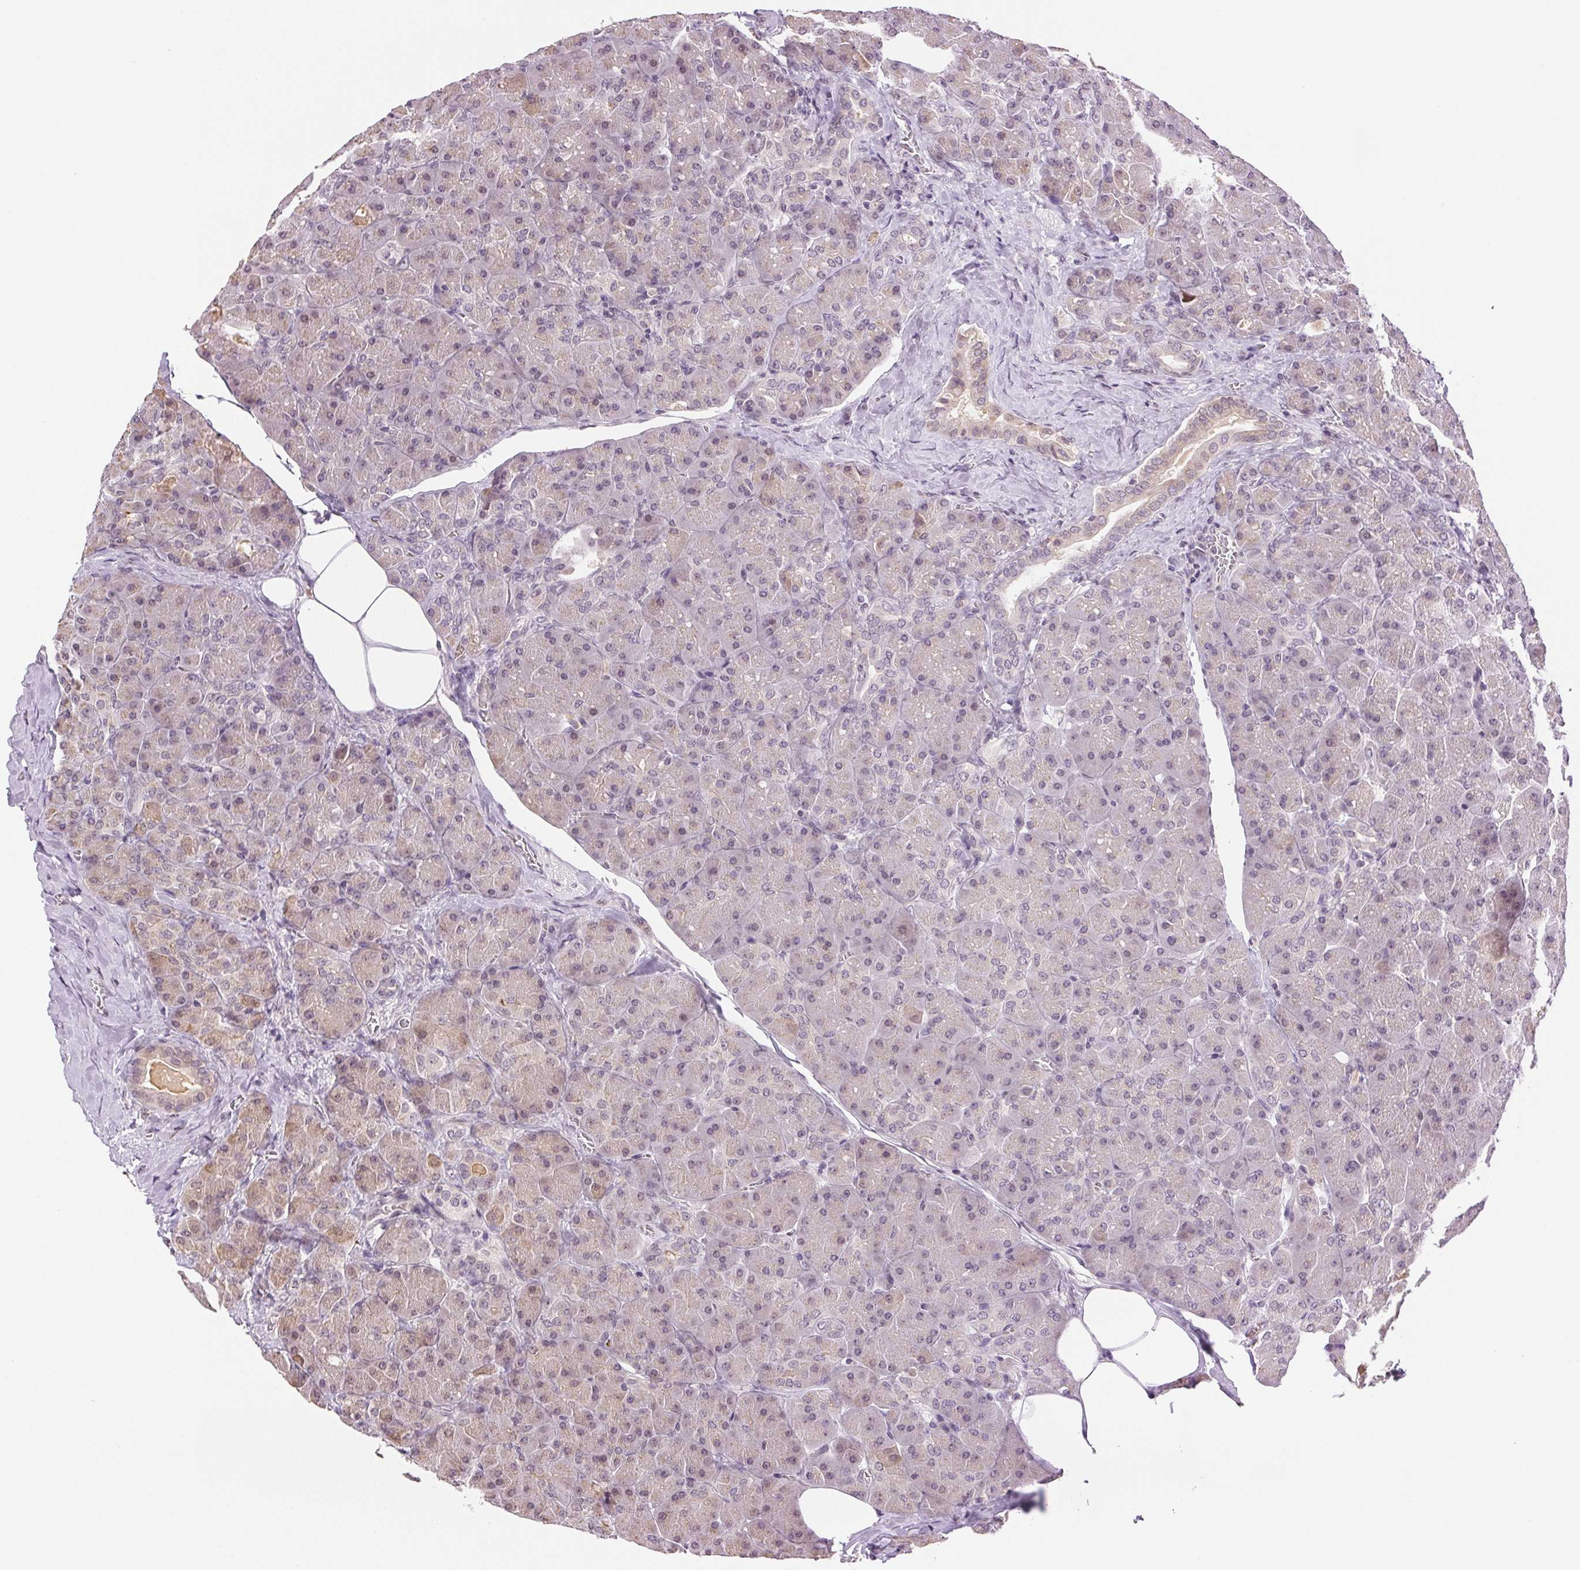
{"staining": {"intensity": "weak", "quantity": "<25%", "location": "nuclear"}, "tissue": "pancreas", "cell_type": "Exocrine glandular cells", "image_type": "normal", "snomed": [{"axis": "morphology", "description": "Normal tissue, NOS"}, {"axis": "topography", "description": "Pancreas"}], "caption": "A high-resolution image shows IHC staining of normal pancreas, which shows no significant positivity in exocrine glandular cells. Nuclei are stained in blue.", "gene": "TNNT3", "patient": {"sex": "male", "age": 55}}